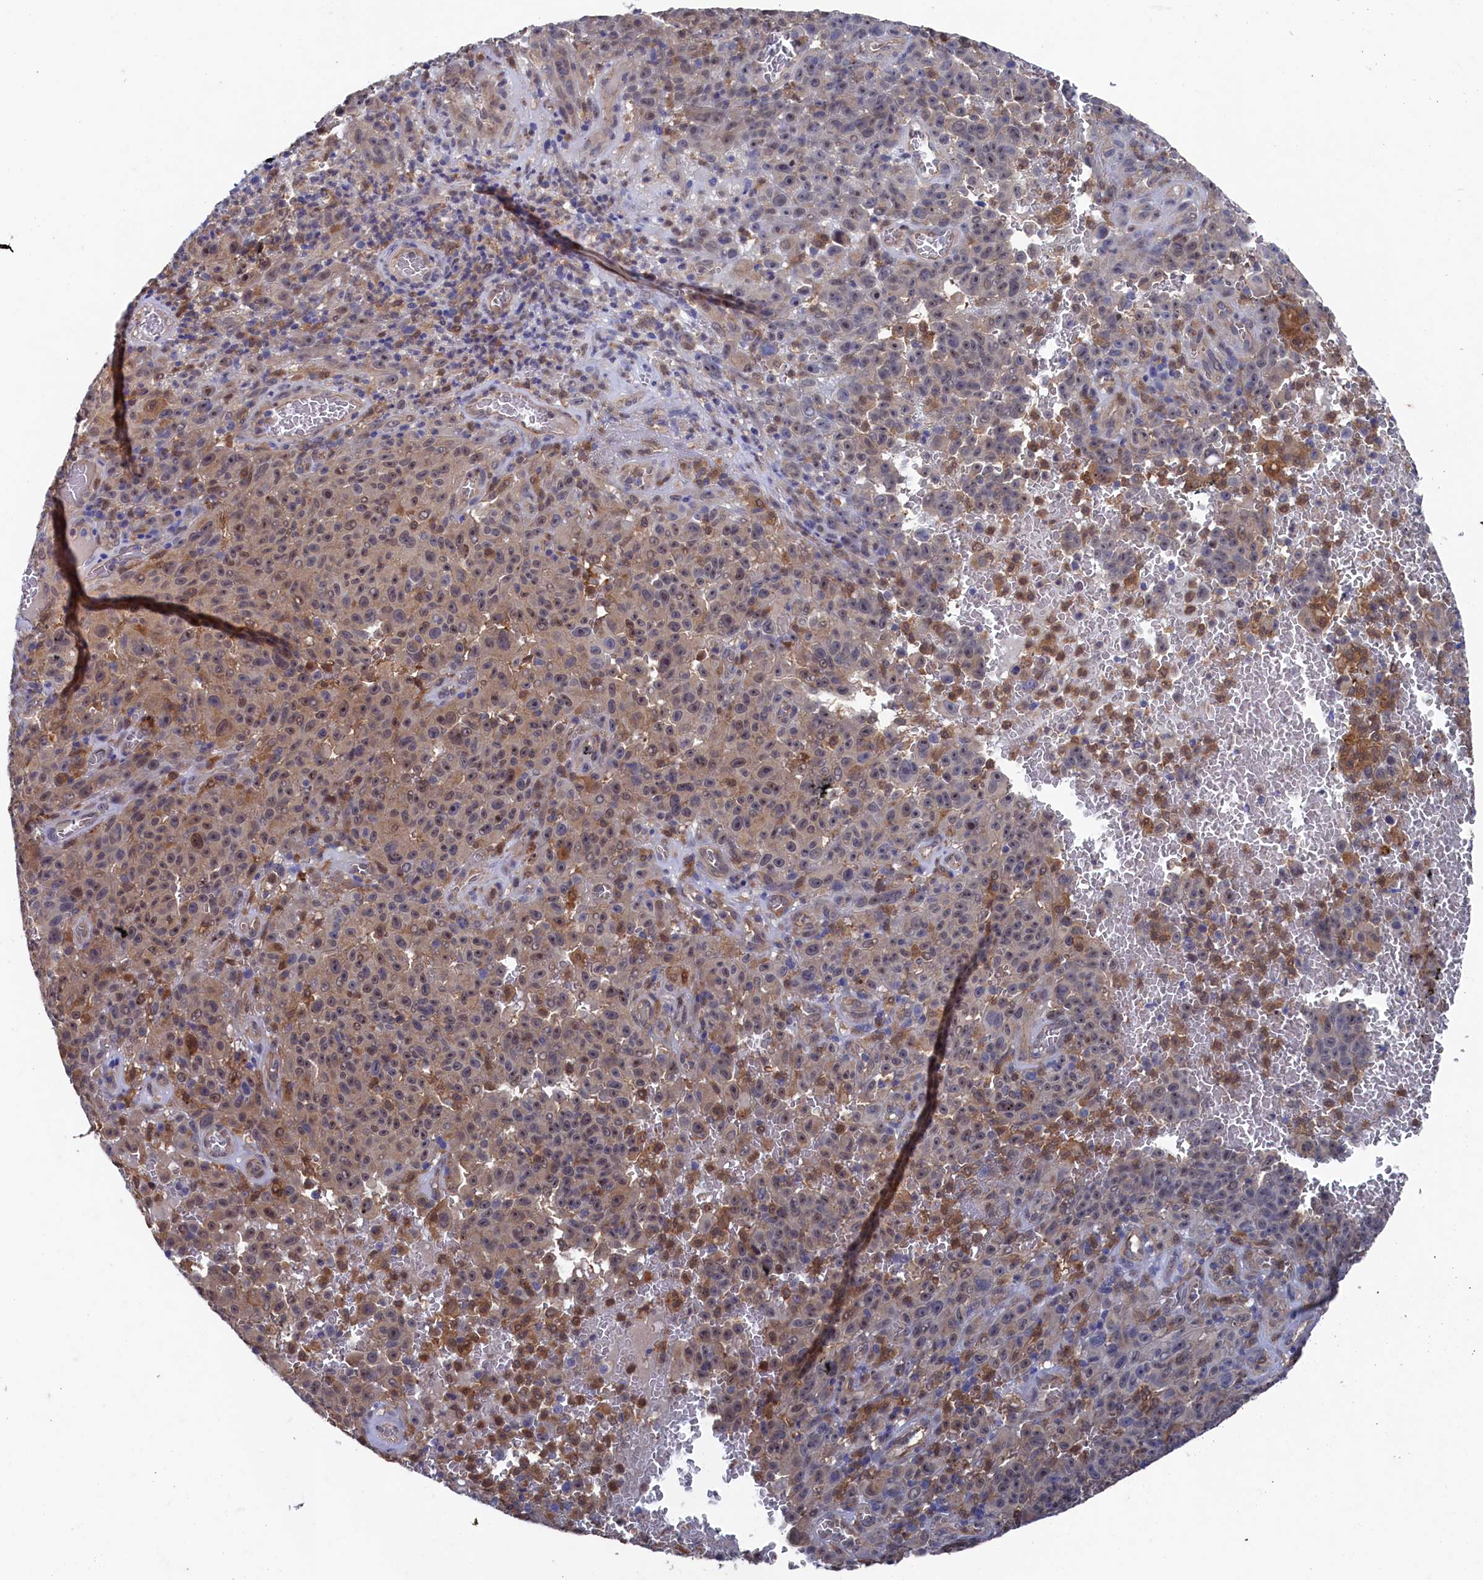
{"staining": {"intensity": "weak", "quantity": ">75%", "location": "cytoplasmic/membranous,nuclear"}, "tissue": "melanoma", "cell_type": "Tumor cells", "image_type": "cancer", "snomed": [{"axis": "morphology", "description": "Malignant melanoma, NOS"}, {"axis": "topography", "description": "Skin"}], "caption": "Malignant melanoma tissue reveals weak cytoplasmic/membranous and nuclear expression in approximately >75% of tumor cells", "gene": "RNH1", "patient": {"sex": "female", "age": 82}}